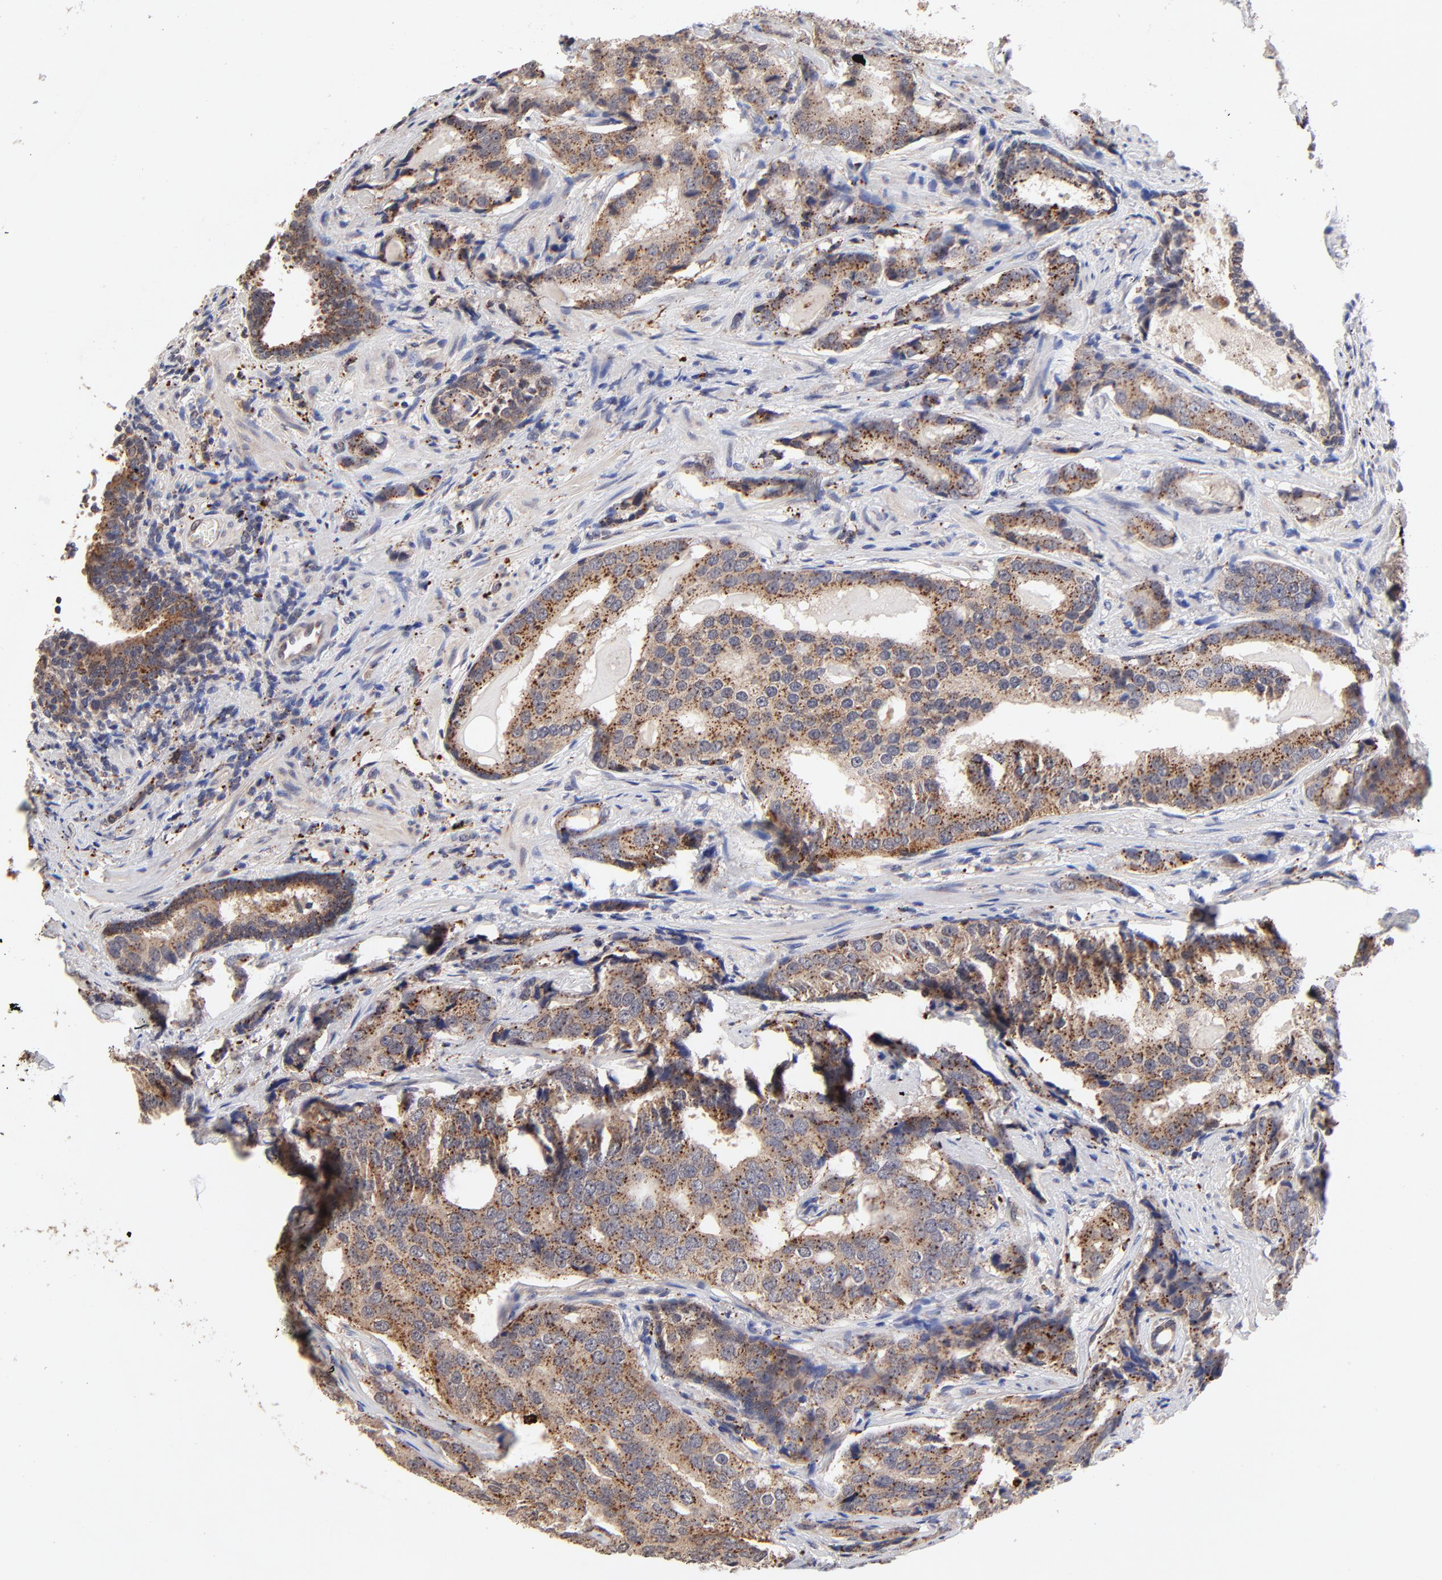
{"staining": {"intensity": "strong", "quantity": ">75%", "location": "cytoplasmic/membranous"}, "tissue": "prostate cancer", "cell_type": "Tumor cells", "image_type": "cancer", "snomed": [{"axis": "morphology", "description": "Adenocarcinoma, High grade"}, {"axis": "topography", "description": "Prostate"}], "caption": "Immunohistochemistry (DAB) staining of prostate adenocarcinoma (high-grade) exhibits strong cytoplasmic/membranous protein expression in about >75% of tumor cells.", "gene": "PDE4B", "patient": {"sex": "male", "age": 58}}